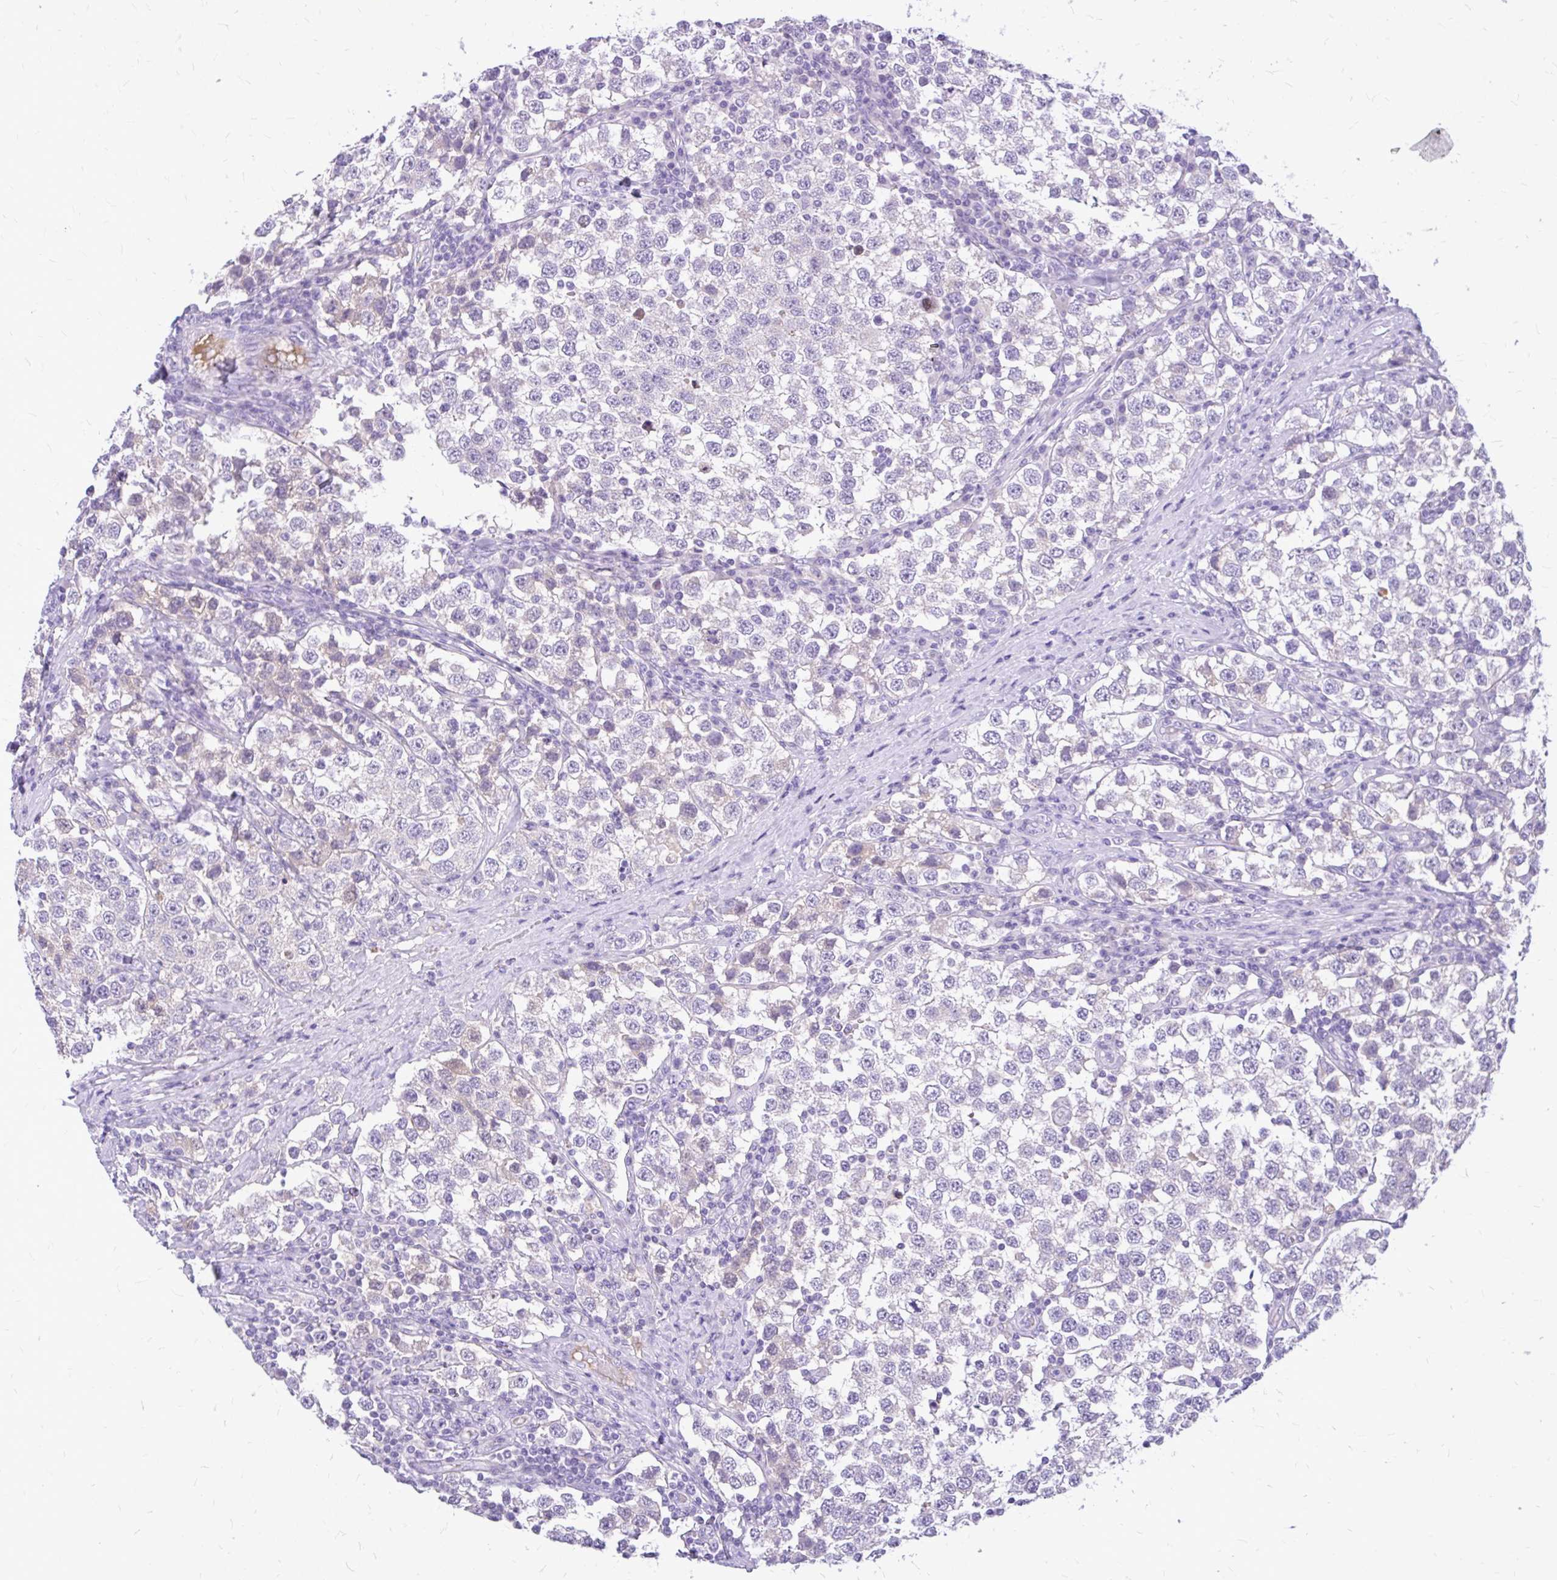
{"staining": {"intensity": "negative", "quantity": "none", "location": "none"}, "tissue": "testis cancer", "cell_type": "Tumor cells", "image_type": "cancer", "snomed": [{"axis": "morphology", "description": "Seminoma, NOS"}, {"axis": "topography", "description": "Testis"}], "caption": "High power microscopy micrograph of an IHC image of testis cancer (seminoma), revealing no significant expression in tumor cells.", "gene": "MAP1LC3A", "patient": {"sex": "male", "age": 34}}